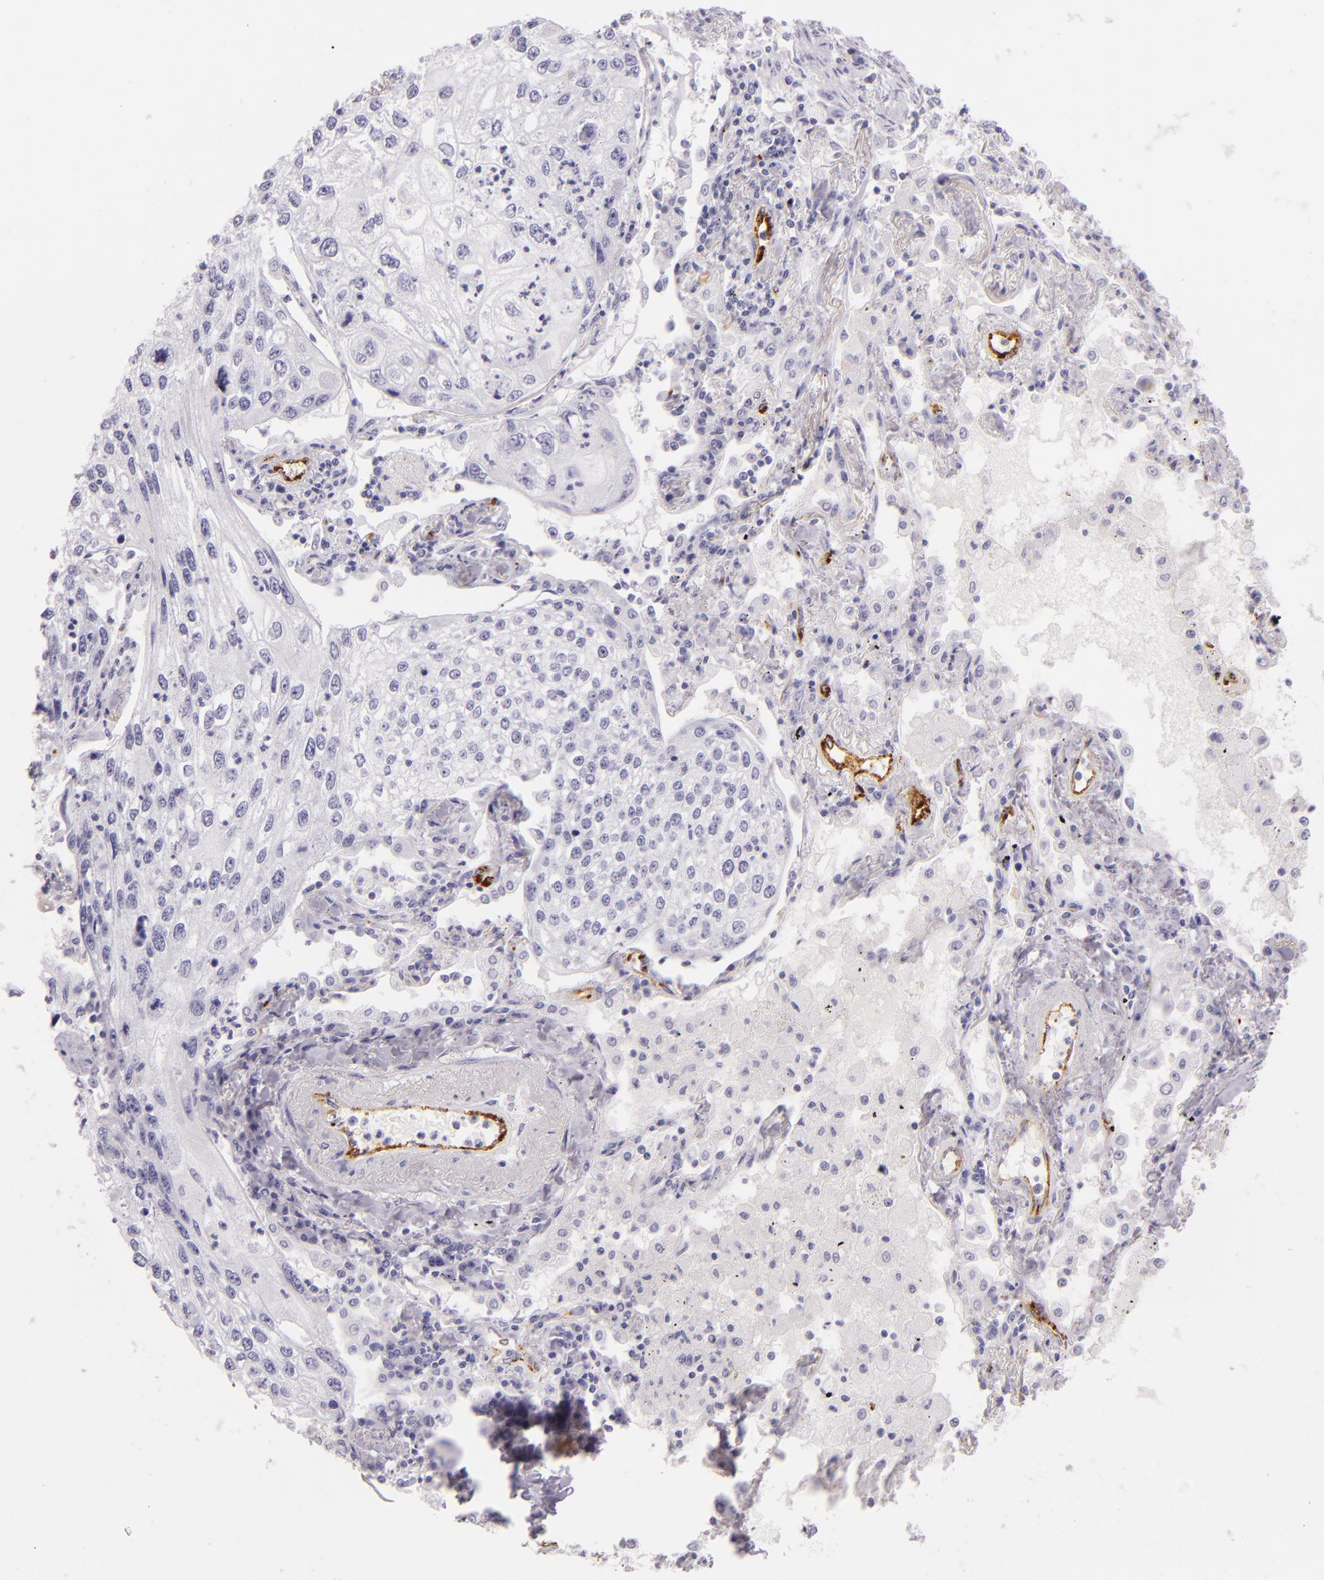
{"staining": {"intensity": "negative", "quantity": "none", "location": "none"}, "tissue": "lung cancer", "cell_type": "Tumor cells", "image_type": "cancer", "snomed": [{"axis": "morphology", "description": "Squamous cell carcinoma, NOS"}, {"axis": "topography", "description": "Lung"}], "caption": "There is no significant staining in tumor cells of lung cancer (squamous cell carcinoma).", "gene": "SELP", "patient": {"sex": "male", "age": 75}}